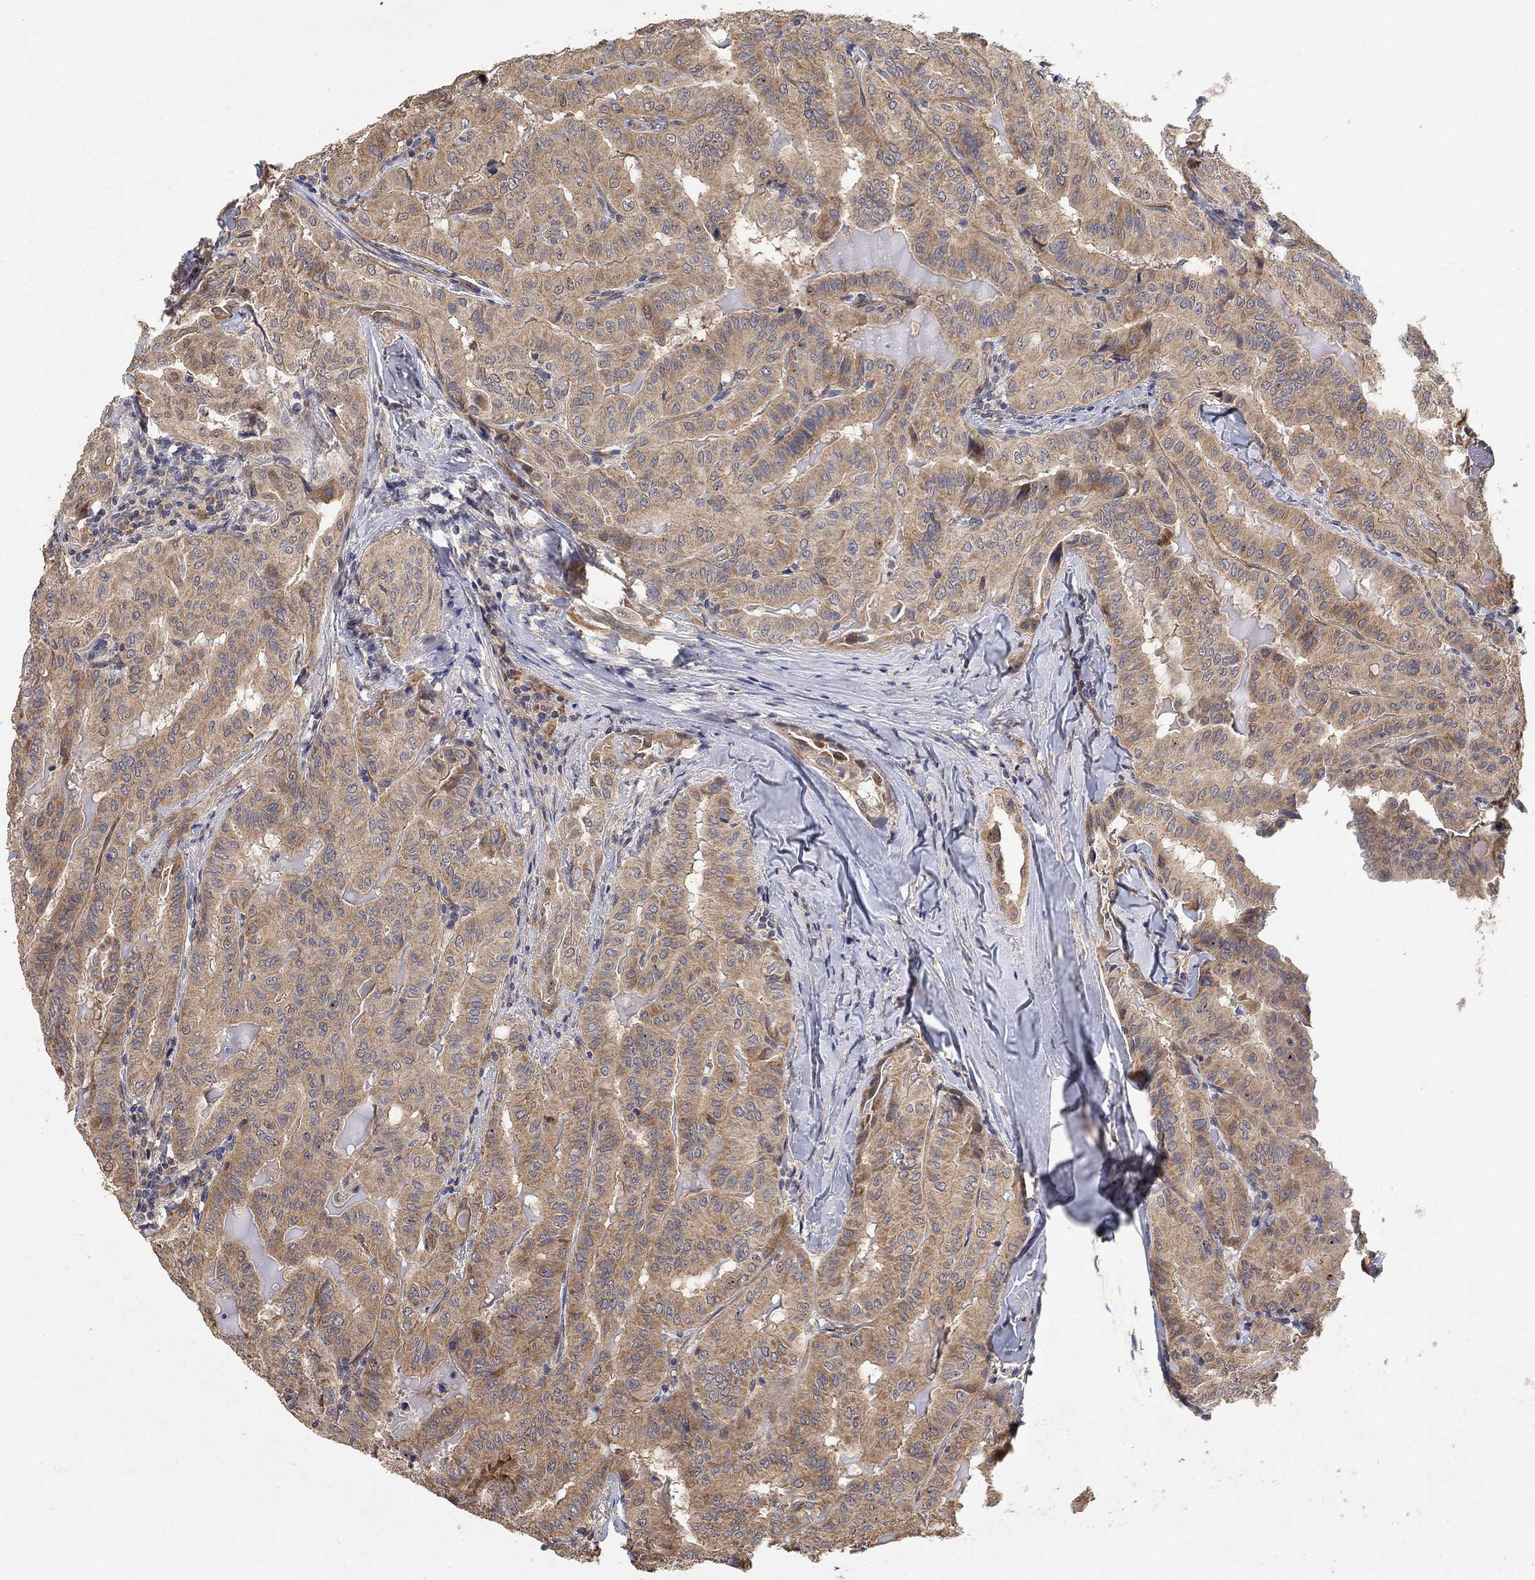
{"staining": {"intensity": "weak", "quantity": ">75%", "location": "cytoplasmic/membranous"}, "tissue": "thyroid cancer", "cell_type": "Tumor cells", "image_type": "cancer", "snomed": [{"axis": "morphology", "description": "Papillary adenocarcinoma, NOS"}, {"axis": "topography", "description": "Thyroid gland"}], "caption": "This is a histology image of immunohistochemistry (IHC) staining of thyroid papillary adenocarcinoma, which shows weak expression in the cytoplasmic/membranous of tumor cells.", "gene": "MCUR1", "patient": {"sex": "female", "age": 68}}